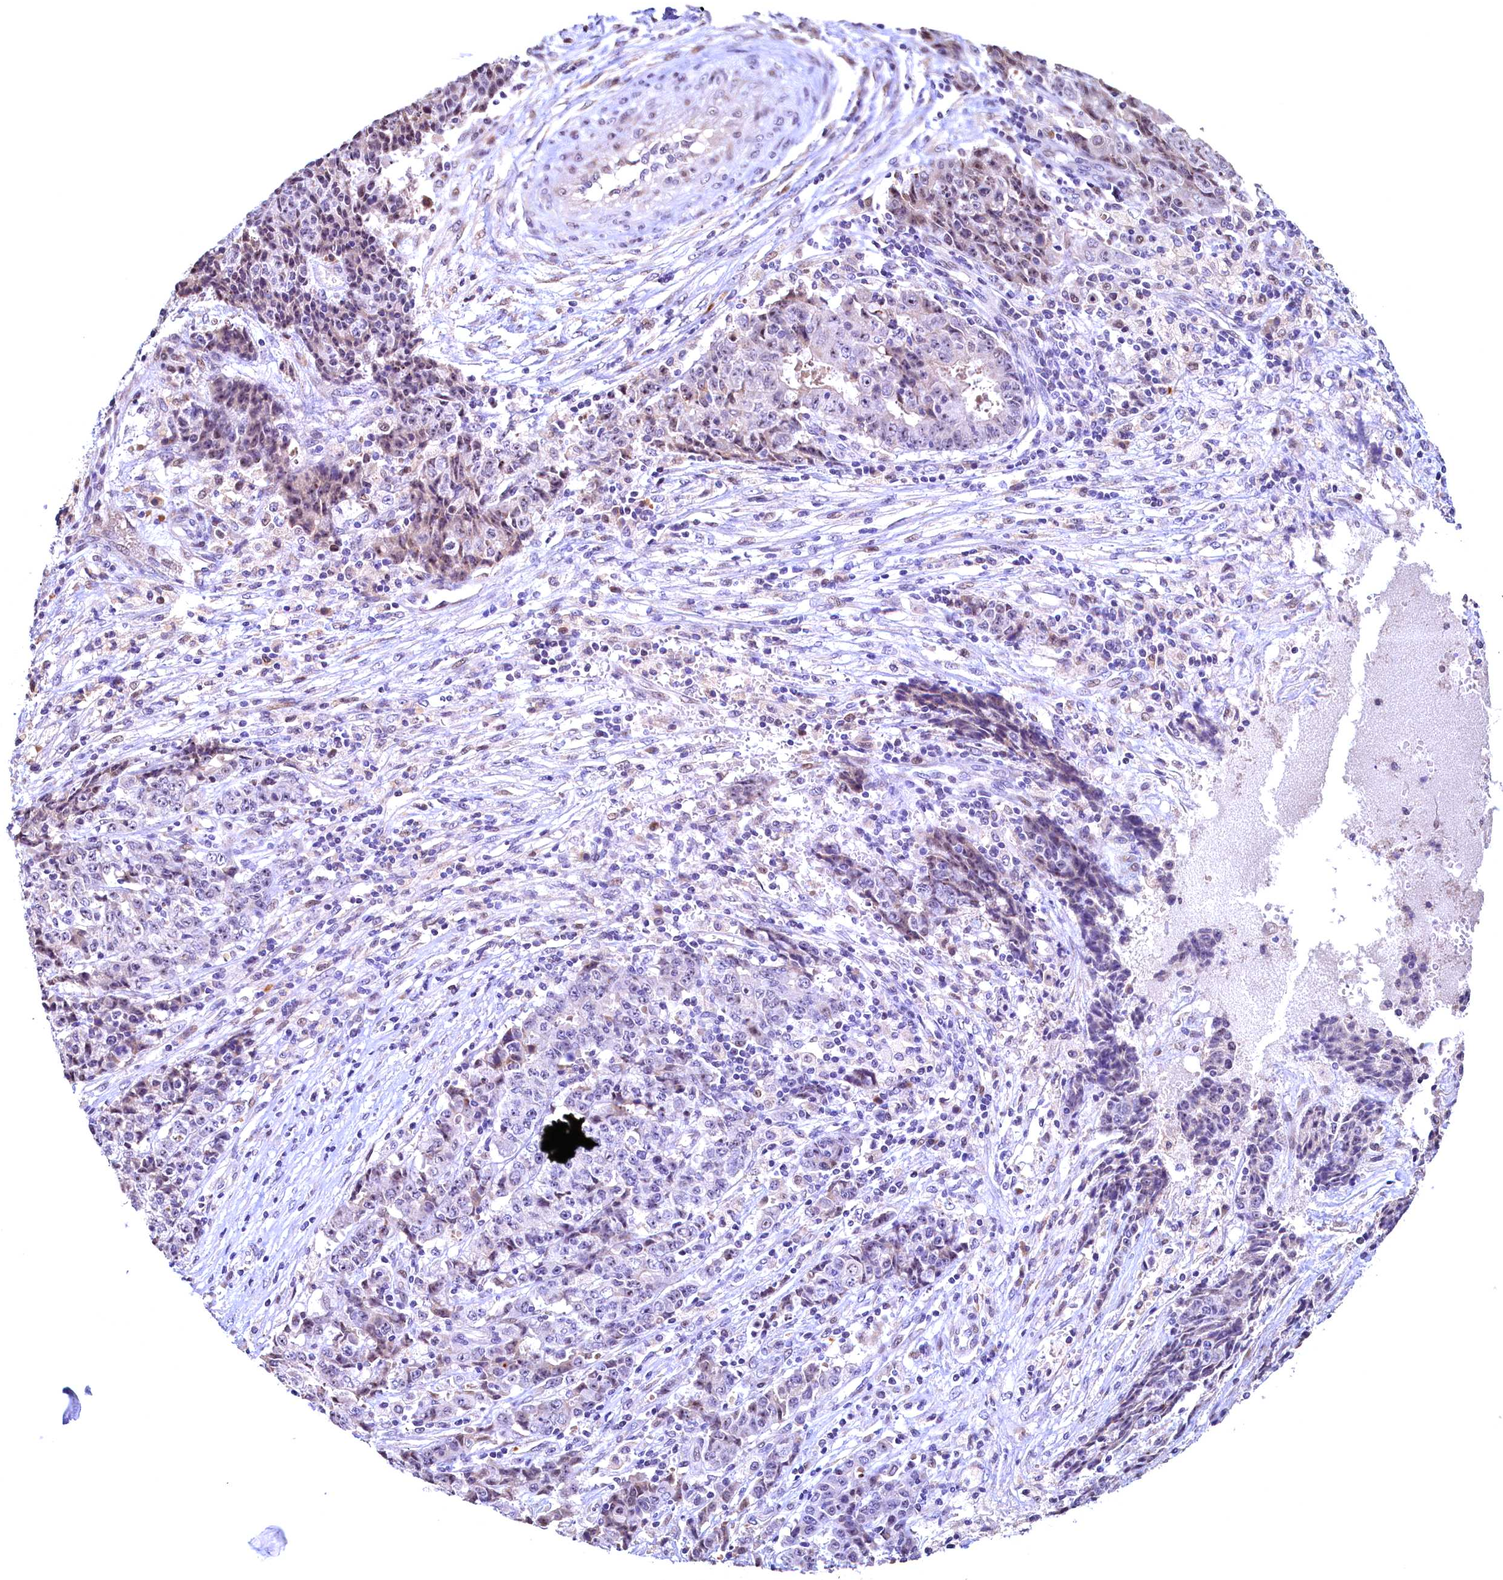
{"staining": {"intensity": "negative", "quantity": "none", "location": "none"}, "tissue": "ovarian cancer", "cell_type": "Tumor cells", "image_type": "cancer", "snomed": [{"axis": "morphology", "description": "Carcinoma, endometroid"}, {"axis": "topography", "description": "Ovary"}], "caption": "The micrograph shows no staining of tumor cells in endometroid carcinoma (ovarian). (Stains: DAB (3,3'-diaminobenzidine) immunohistochemistry with hematoxylin counter stain, Microscopy: brightfield microscopy at high magnification).", "gene": "LATS2", "patient": {"sex": "female", "age": 42}}